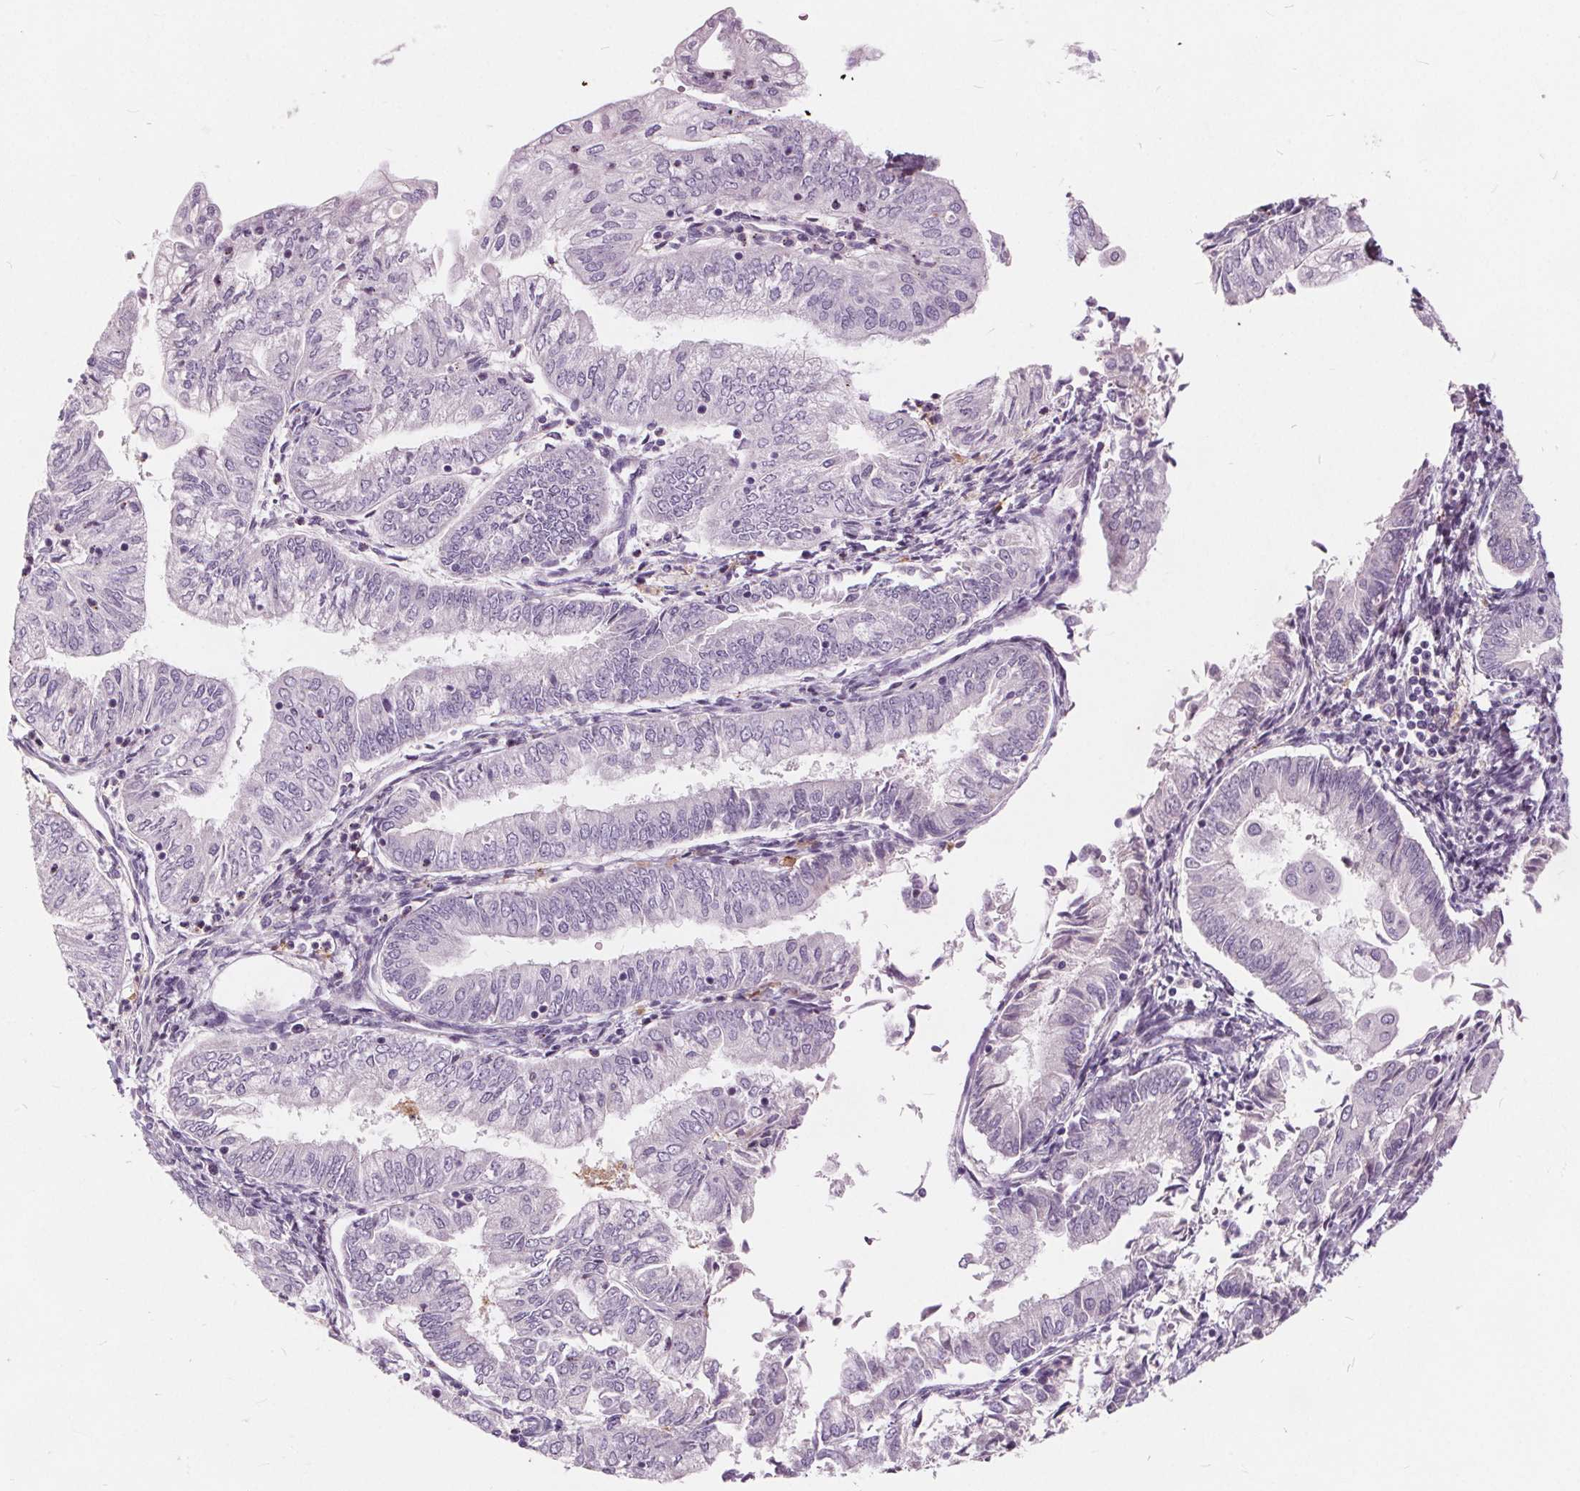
{"staining": {"intensity": "negative", "quantity": "none", "location": "none"}, "tissue": "endometrial cancer", "cell_type": "Tumor cells", "image_type": "cancer", "snomed": [{"axis": "morphology", "description": "Adenocarcinoma, NOS"}, {"axis": "topography", "description": "Endometrium"}], "caption": "High magnification brightfield microscopy of endometrial cancer stained with DAB (3,3'-diaminobenzidine) (brown) and counterstained with hematoxylin (blue): tumor cells show no significant staining.", "gene": "HAAO", "patient": {"sex": "female", "age": 55}}